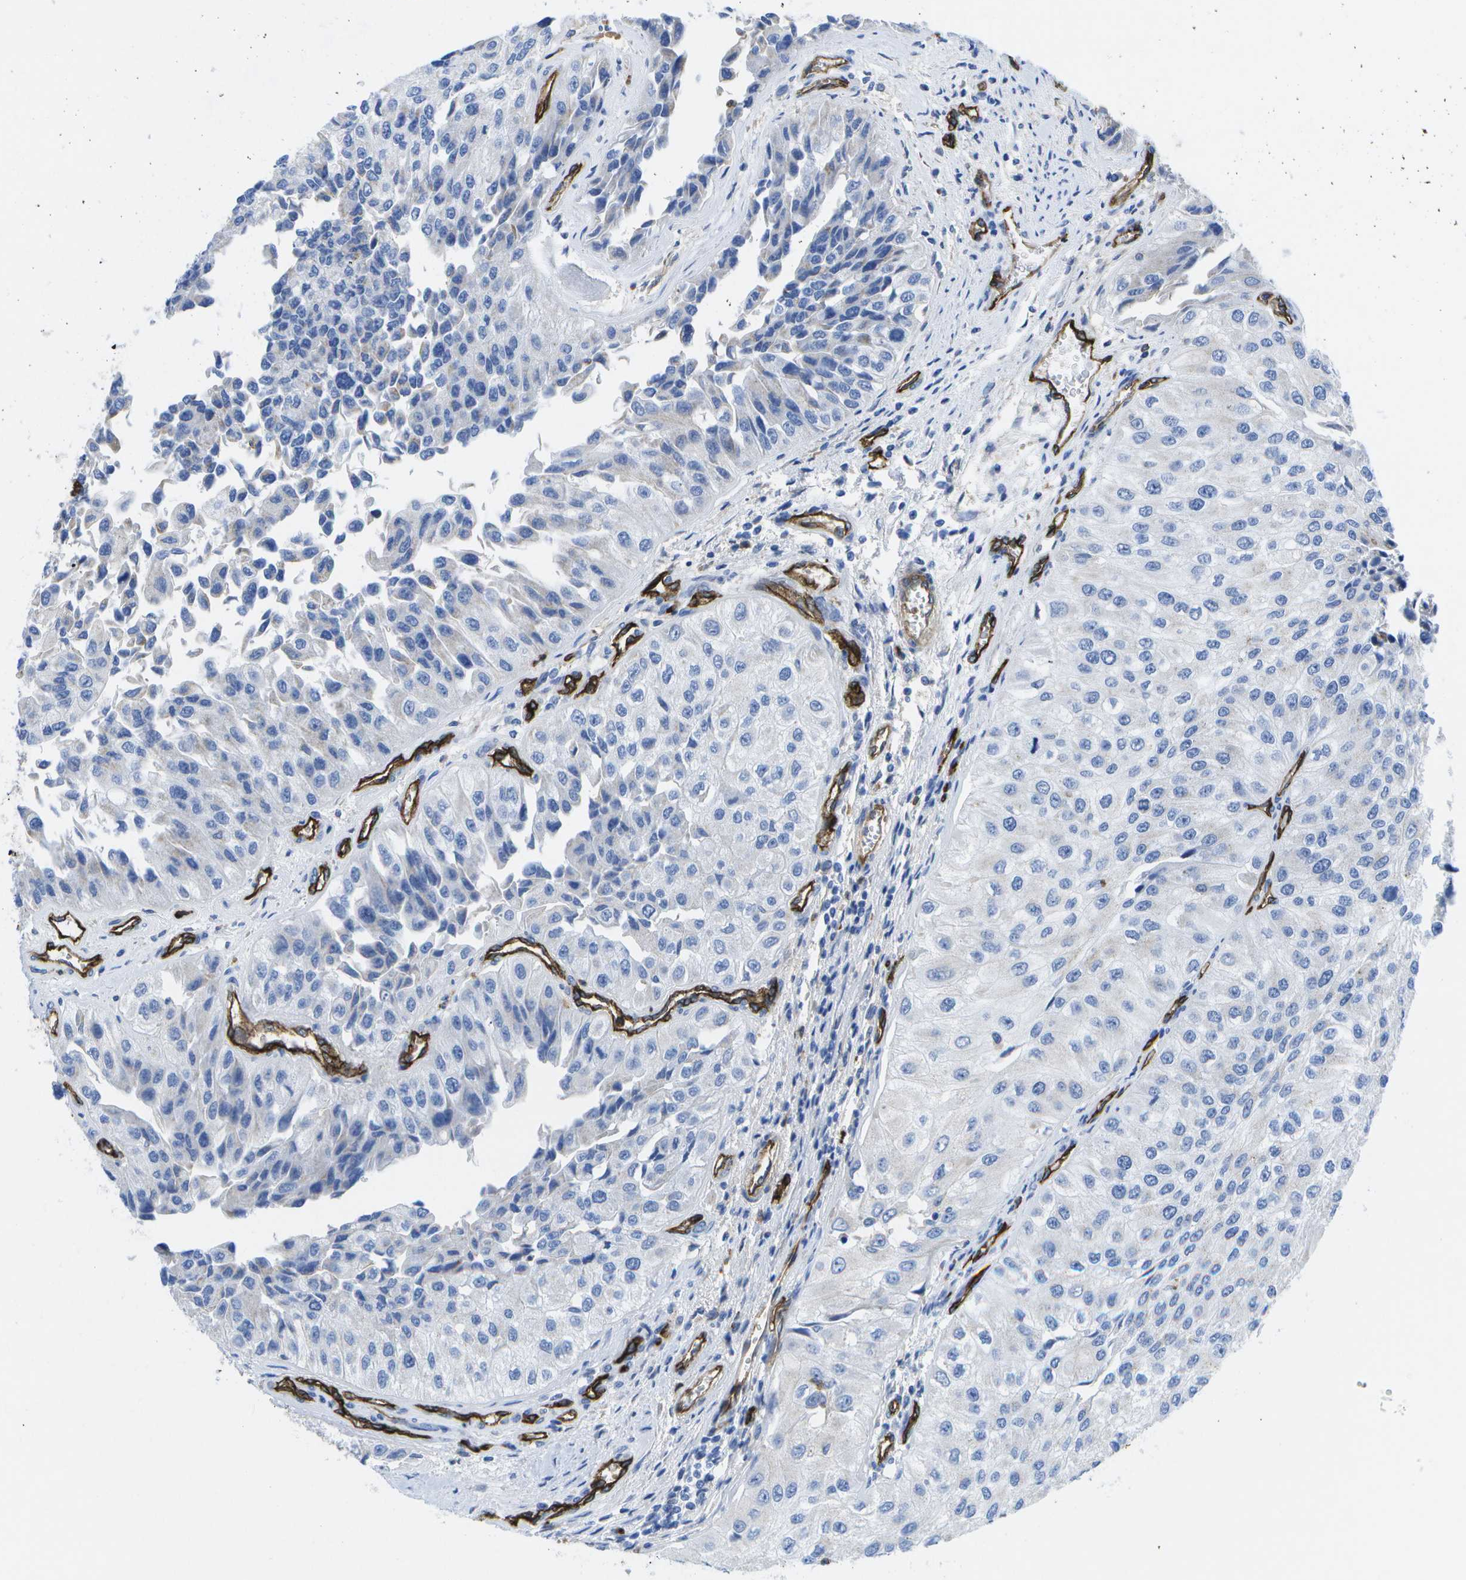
{"staining": {"intensity": "negative", "quantity": "none", "location": "none"}, "tissue": "urothelial cancer", "cell_type": "Tumor cells", "image_type": "cancer", "snomed": [{"axis": "morphology", "description": "Urothelial carcinoma, High grade"}, {"axis": "topography", "description": "Kidney"}, {"axis": "topography", "description": "Urinary bladder"}], "caption": "High magnification brightfield microscopy of urothelial cancer stained with DAB (3,3'-diaminobenzidine) (brown) and counterstained with hematoxylin (blue): tumor cells show no significant positivity.", "gene": "DYSF", "patient": {"sex": "male", "age": 77}}